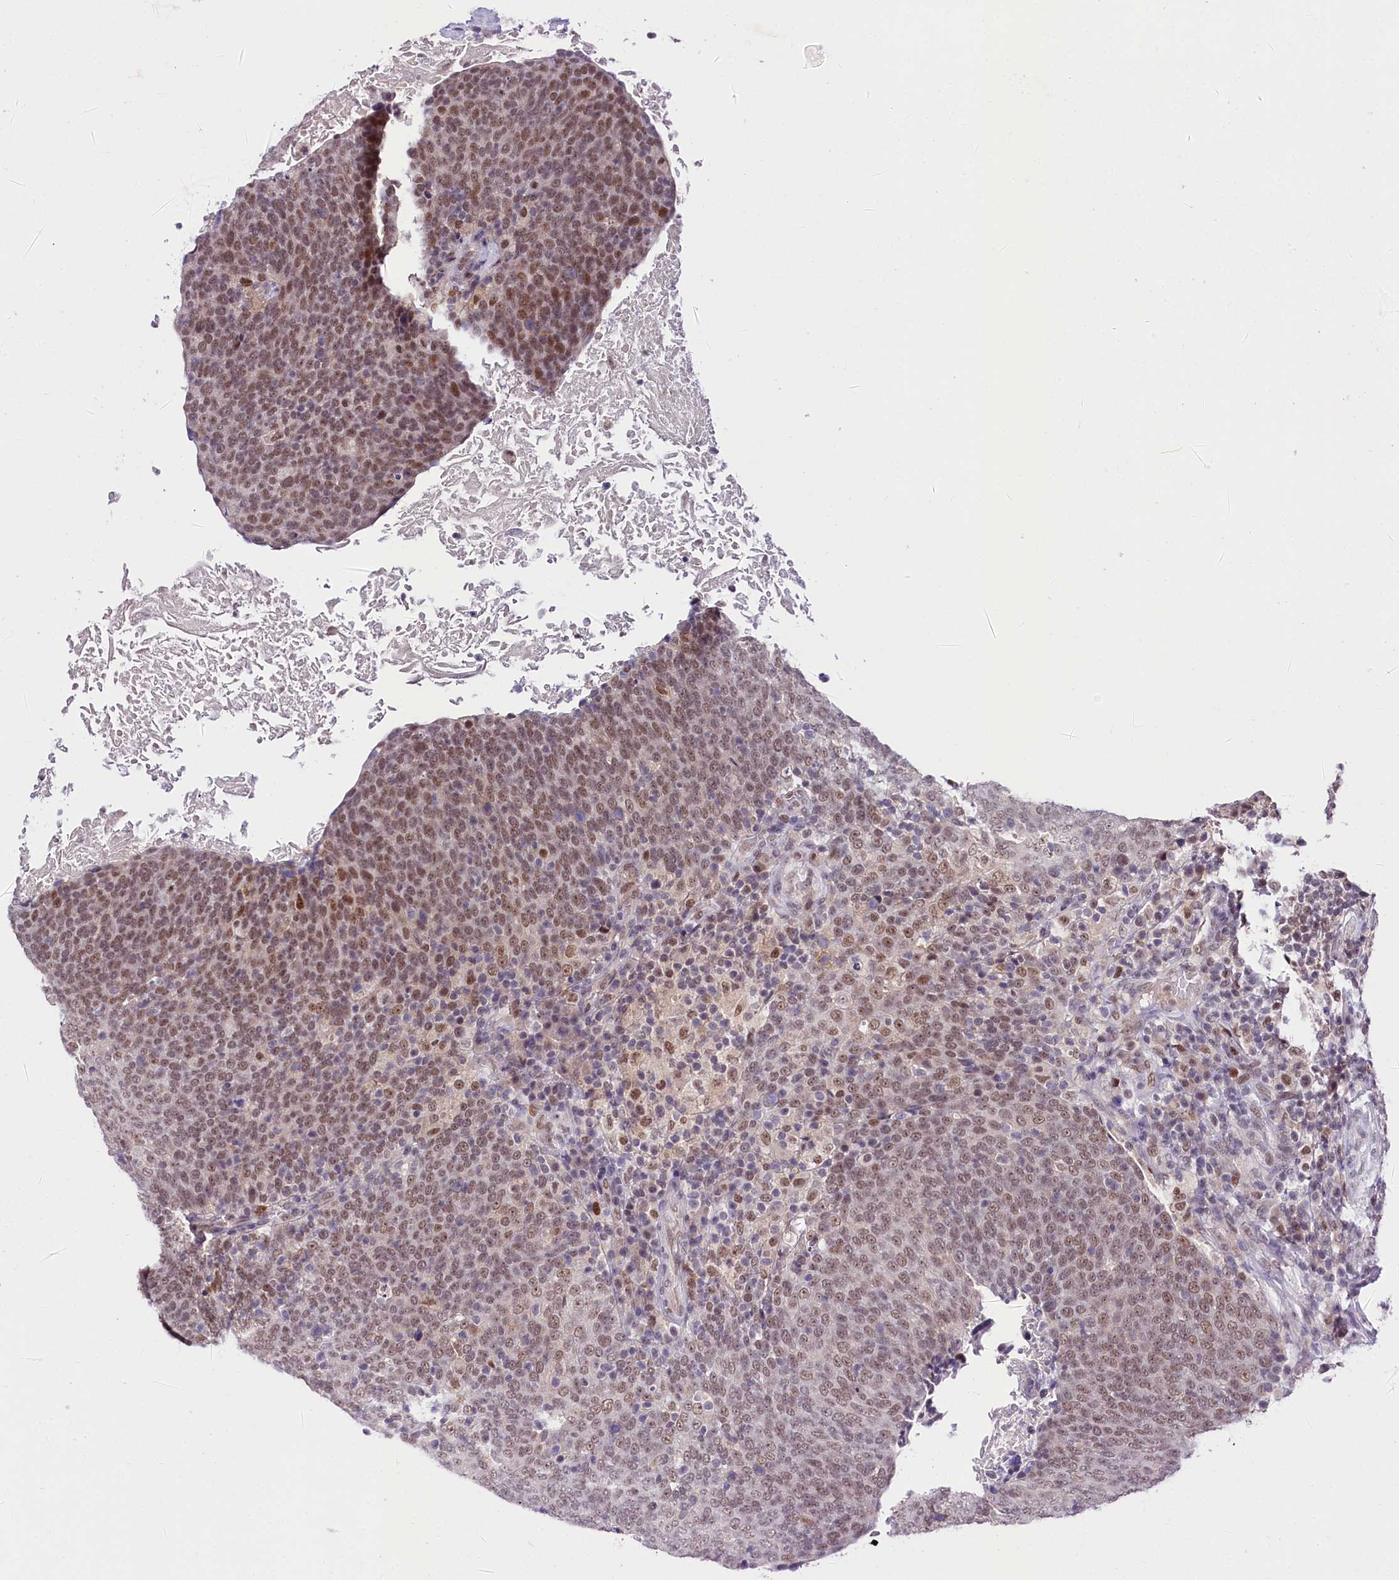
{"staining": {"intensity": "moderate", "quantity": ">75%", "location": "nuclear"}, "tissue": "head and neck cancer", "cell_type": "Tumor cells", "image_type": "cancer", "snomed": [{"axis": "morphology", "description": "Squamous cell carcinoma, NOS"}, {"axis": "morphology", "description": "Squamous cell carcinoma, metastatic, NOS"}, {"axis": "topography", "description": "Lymph node"}, {"axis": "topography", "description": "Head-Neck"}], "caption": "Immunohistochemistry staining of head and neck cancer, which reveals medium levels of moderate nuclear expression in approximately >75% of tumor cells indicating moderate nuclear protein expression. The staining was performed using DAB (3,3'-diaminobenzidine) (brown) for protein detection and nuclei were counterstained in hematoxylin (blue).", "gene": "SCAF11", "patient": {"sex": "male", "age": 62}}